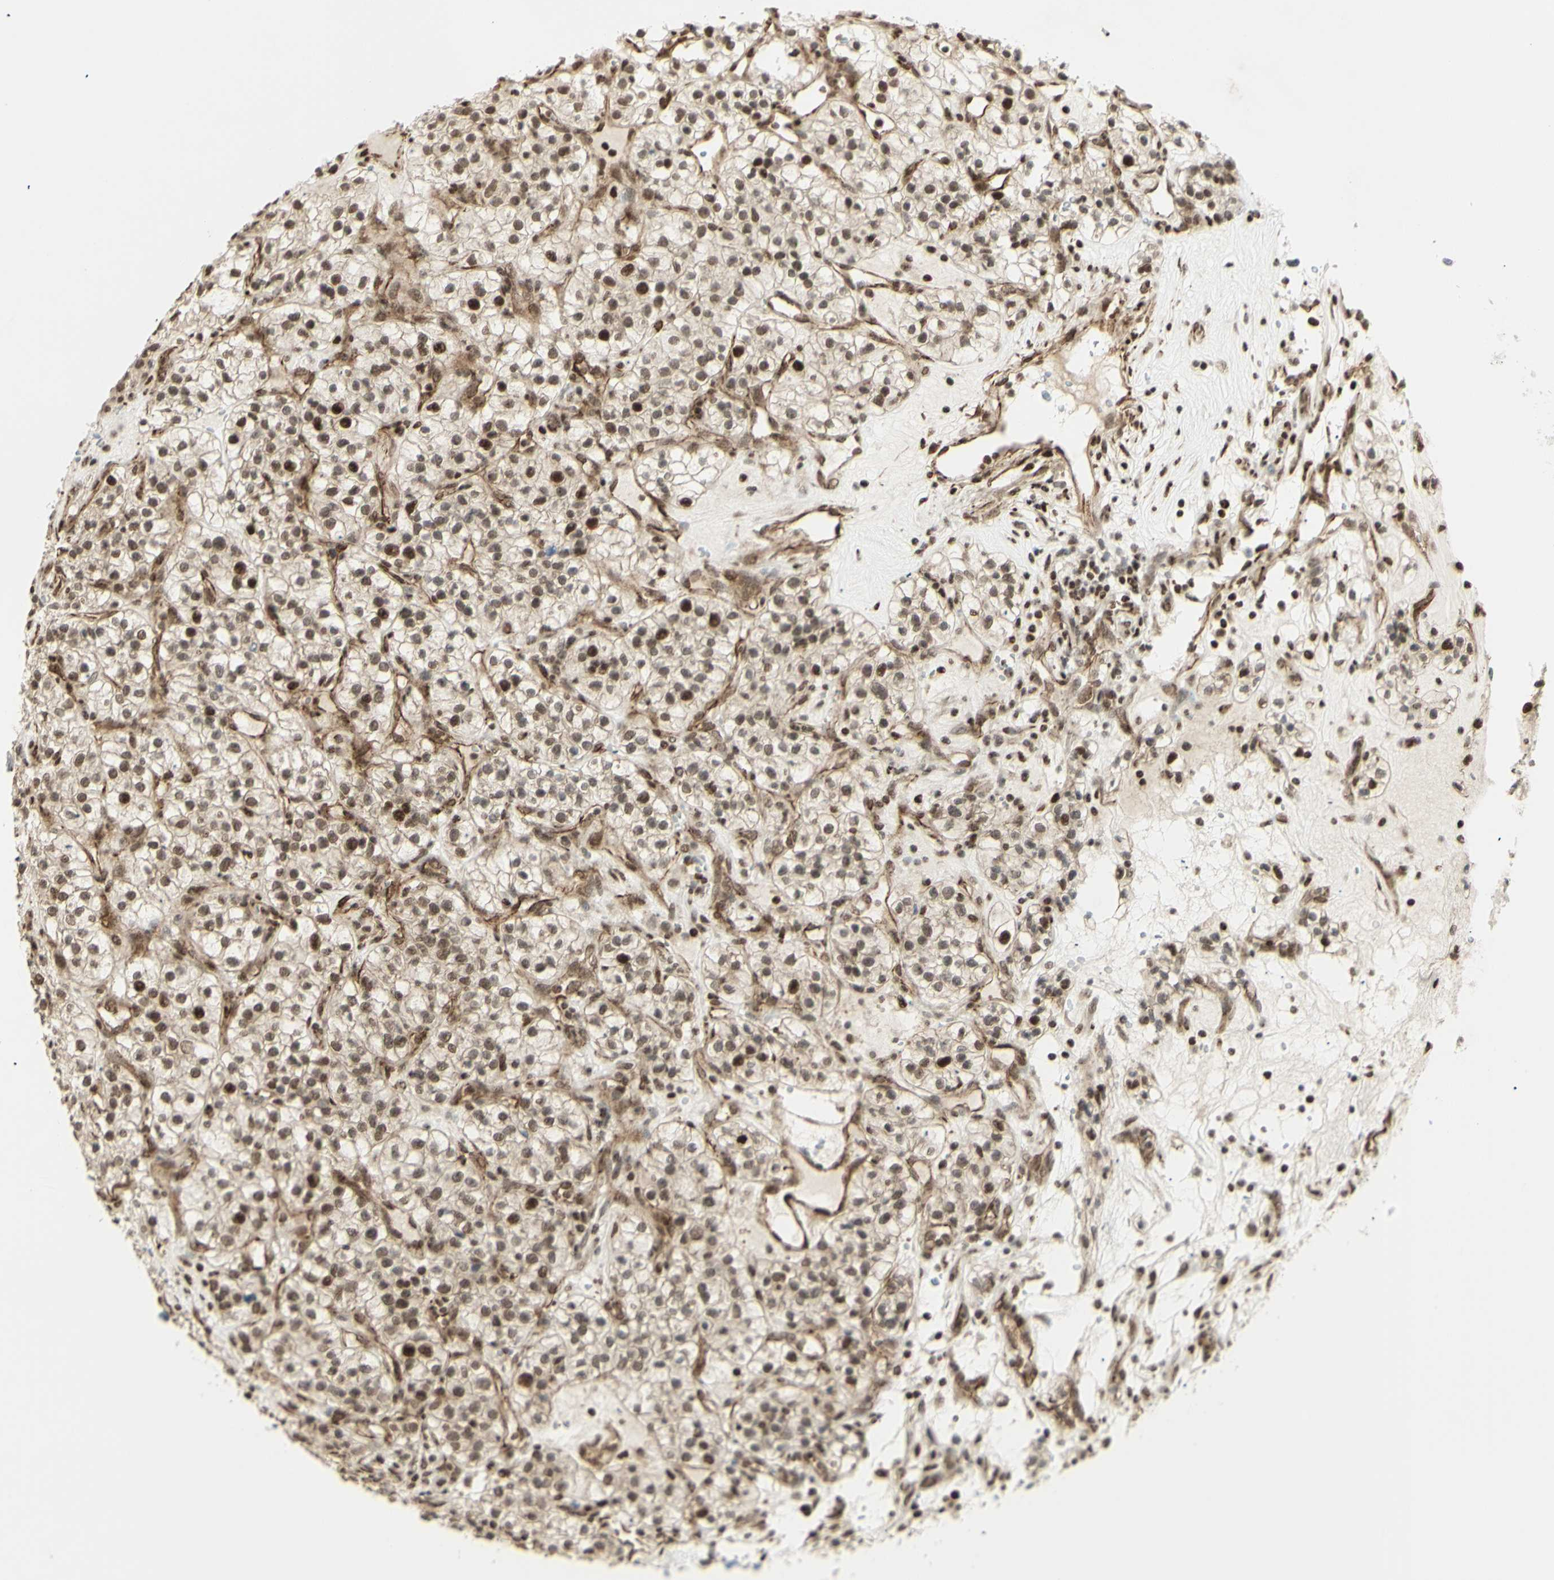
{"staining": {"intensity": "moderate", "quantity": ">75%", "location": "nuclear"}, "tissue": "renal cancer", "cell_type": "Tumor cells", "image_type": "cancer", "snomed": [{"axis": "morphology", "description": "Adenocarcinoma, NOS"}, {"axis": "topography", "description": "Kidney"}], "caption": "IHC image of renal cancer stained for a protein (brown), which demonstrates medium levels of moderate nuclear expression in about >75% of tumor cells.", "gene": "ZMYM6", "patient": {"sex": "female", "age": 57}}